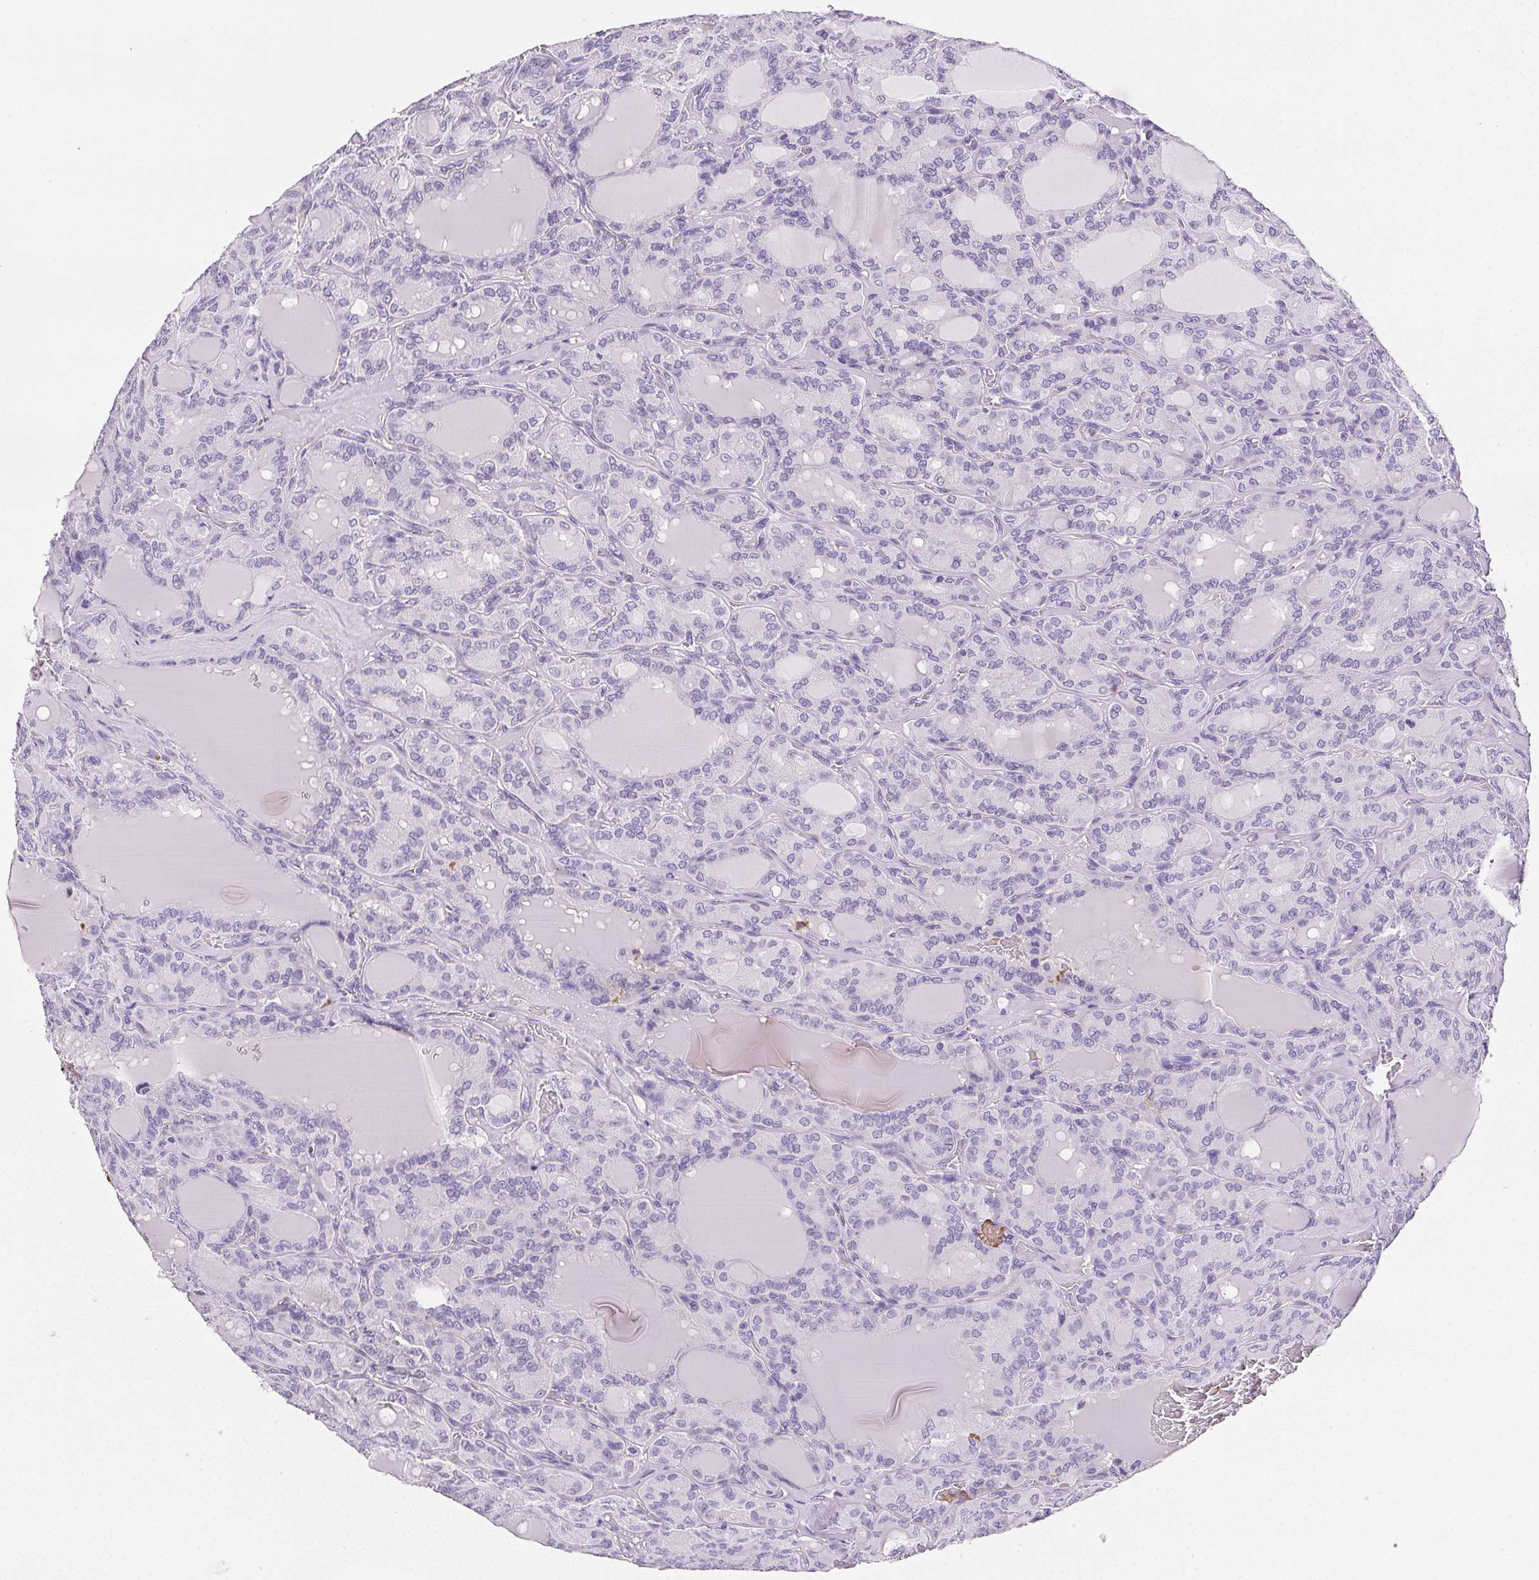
{"staining": {"intensity": "negative", "quantity": "none", "location": "none"}, "tissue": "thyroid cancer", "cell_type": "Tumor cells", "image_type": "cancer", "snomed": [{"axis": "morphology", "description": "Papillary adenocarcinoma, NOS"}, {"axis": "topography", "description": "Thyroid gland"}], "caption": "Protein analysis of thyroid papillary adenocarcinoma displays no significant expression in tumor cells.", "gene": "VTN", "patient": {"sex": "male", "age": 87}}